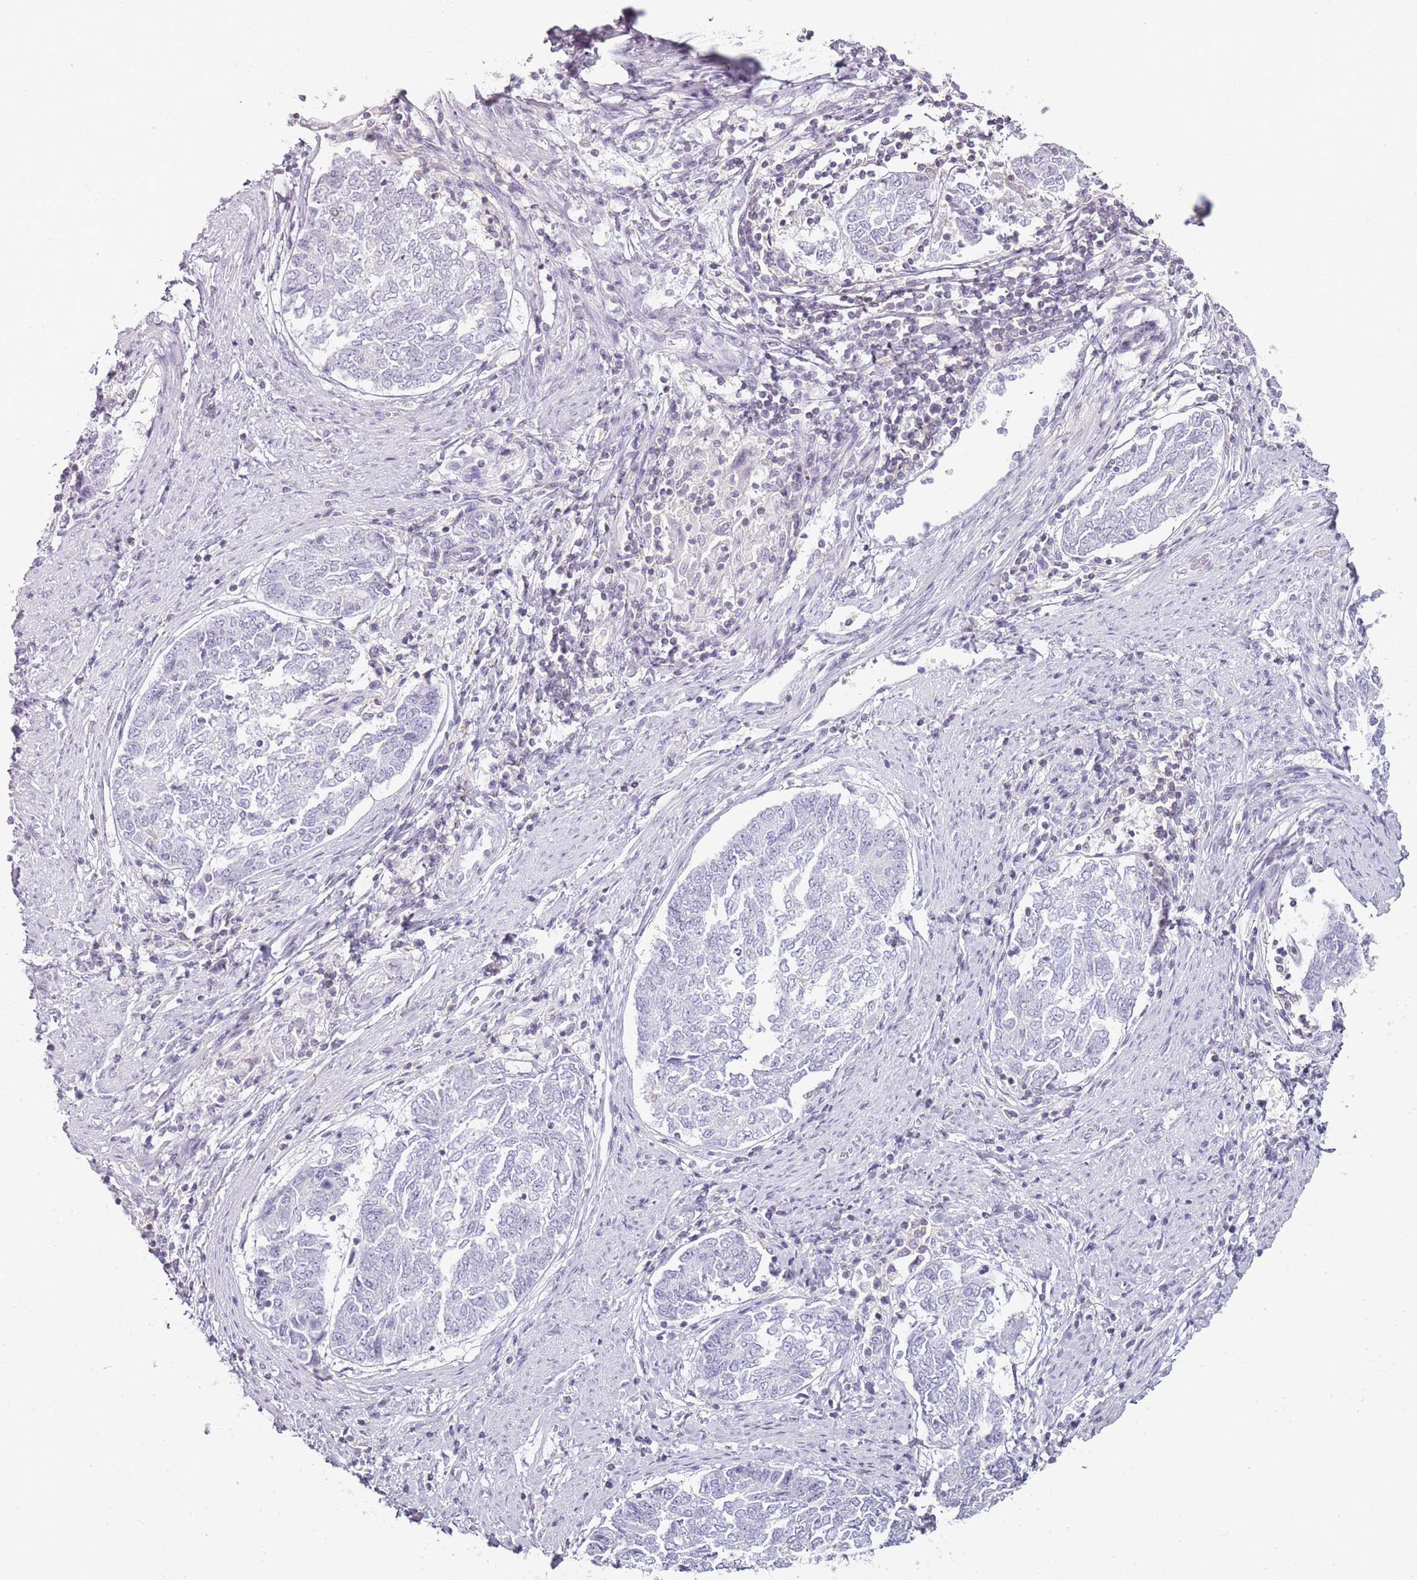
{"staining": {"intensity": "negative", "quantity": "none", "location": "none"}, "tissue": "endometrial cancer", "cell_type": "Tumor cells", "image_type": "cancer", "snomed": [{"axis": "morphology", "description": "Adenocarcinoma, NOS"}, {"axis": "topography", "description": "Endometrium"}], "caption": "Immunohistochemistry (IHC) of endometrial cancer reveals no staining in tumor cells.", "gene": "JAKMIP1", "patient": {"sex": "female", "age": 80}}